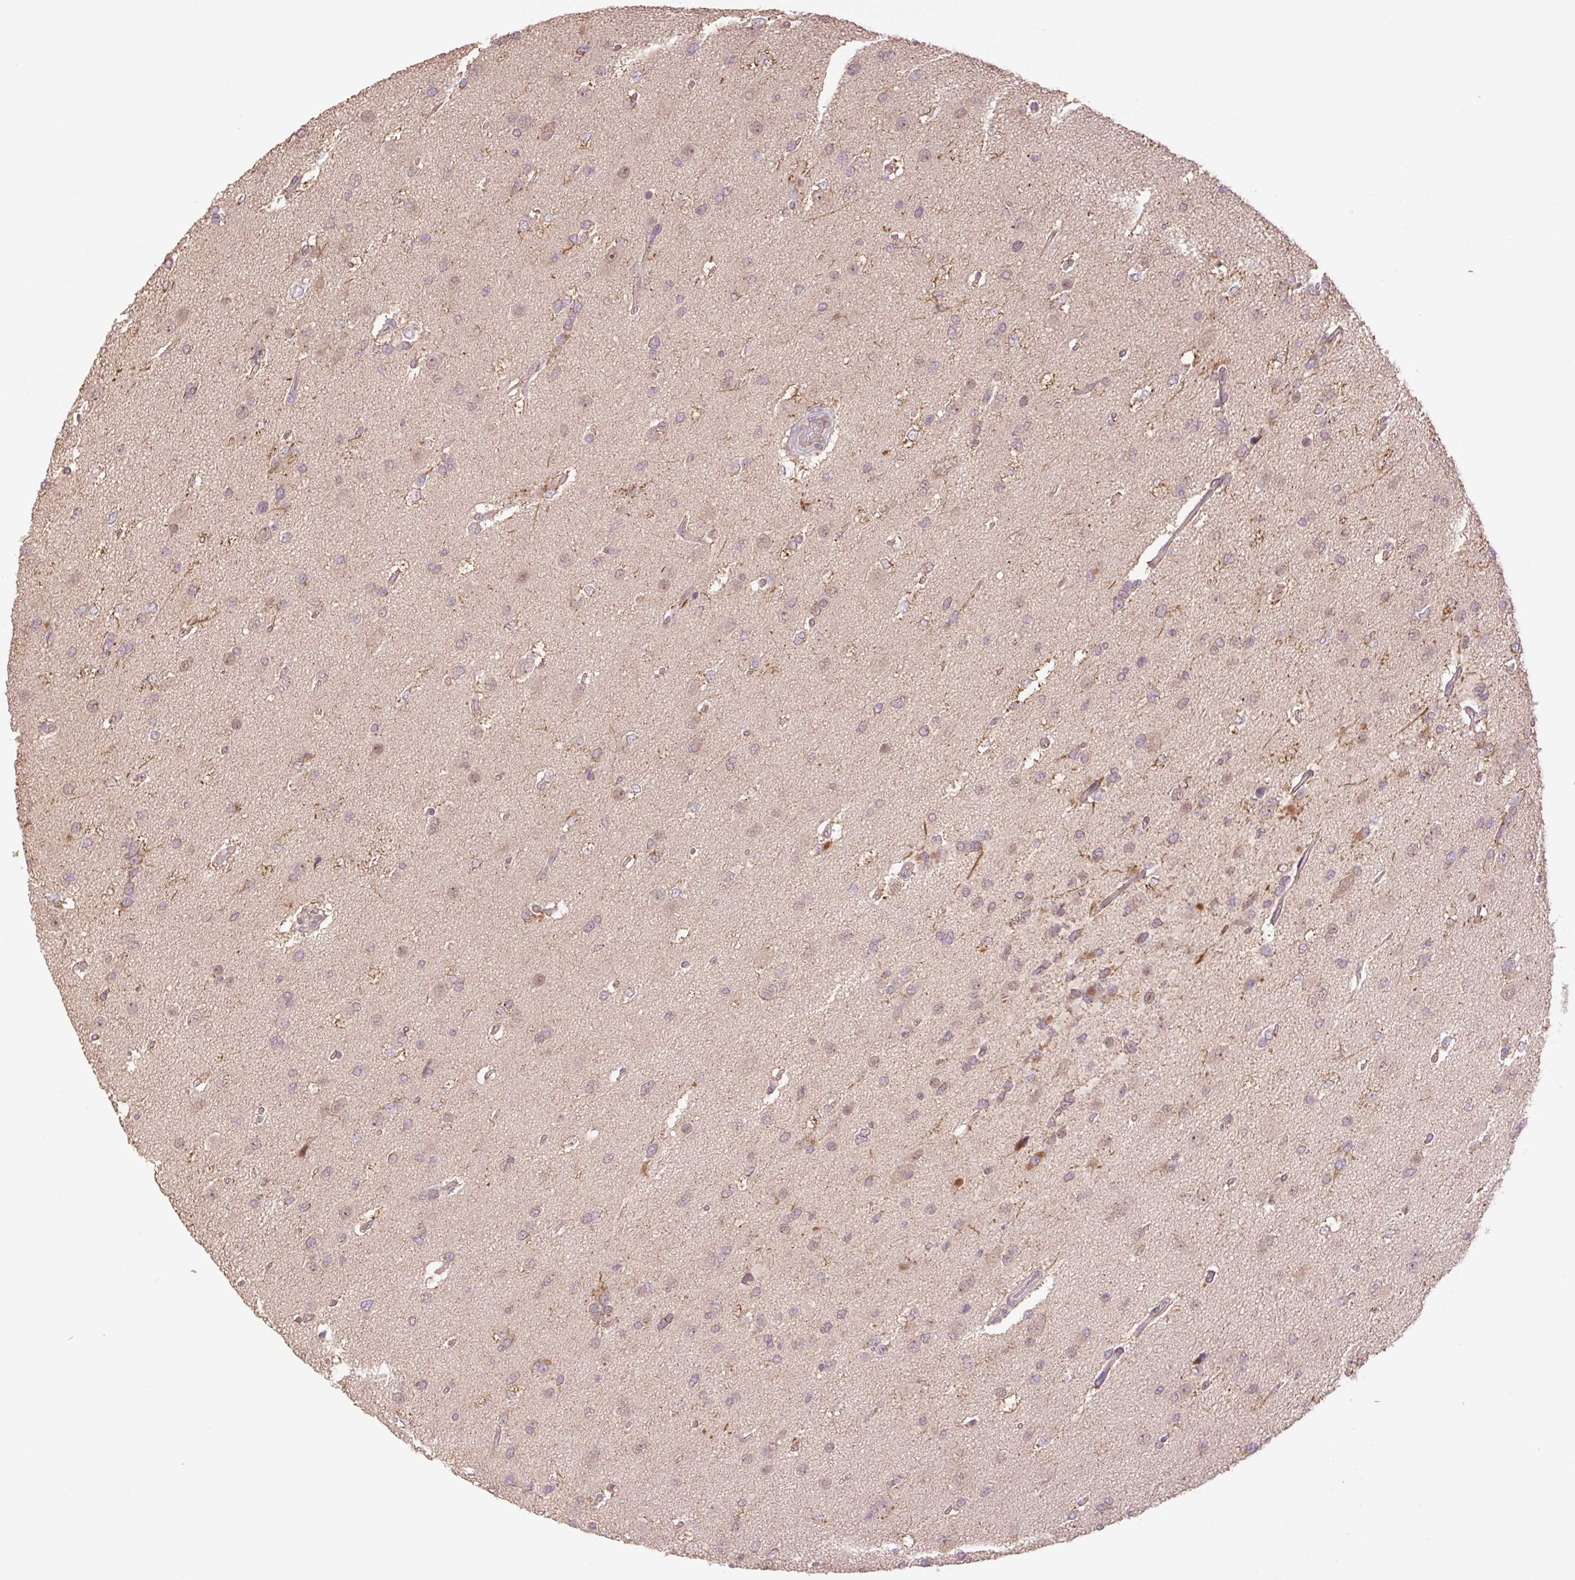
{"staining": {"intensity": "weak", "quantity": "<25%", "location": "cytoplasmic/membranous"}, "tissue": "glioma", "cell_type": "Tumor cells", "image_type": "cancer", "snomed": [{"axis": "morphology", "description": "Glioma, malignant, High grade"}, {"axis": "topography", "description": "Brain"}], "caption": "This histopathology image is of glioma stained with IHC to label a protein in brown with the nuclei are counter-stained blue. There is no staining in tumor cells. (Immunohistochemistry (ihc), brightfield microscopy, high magnification).", "gene": "YJU2B", "patient": {"sex": "male", "age": 53}}